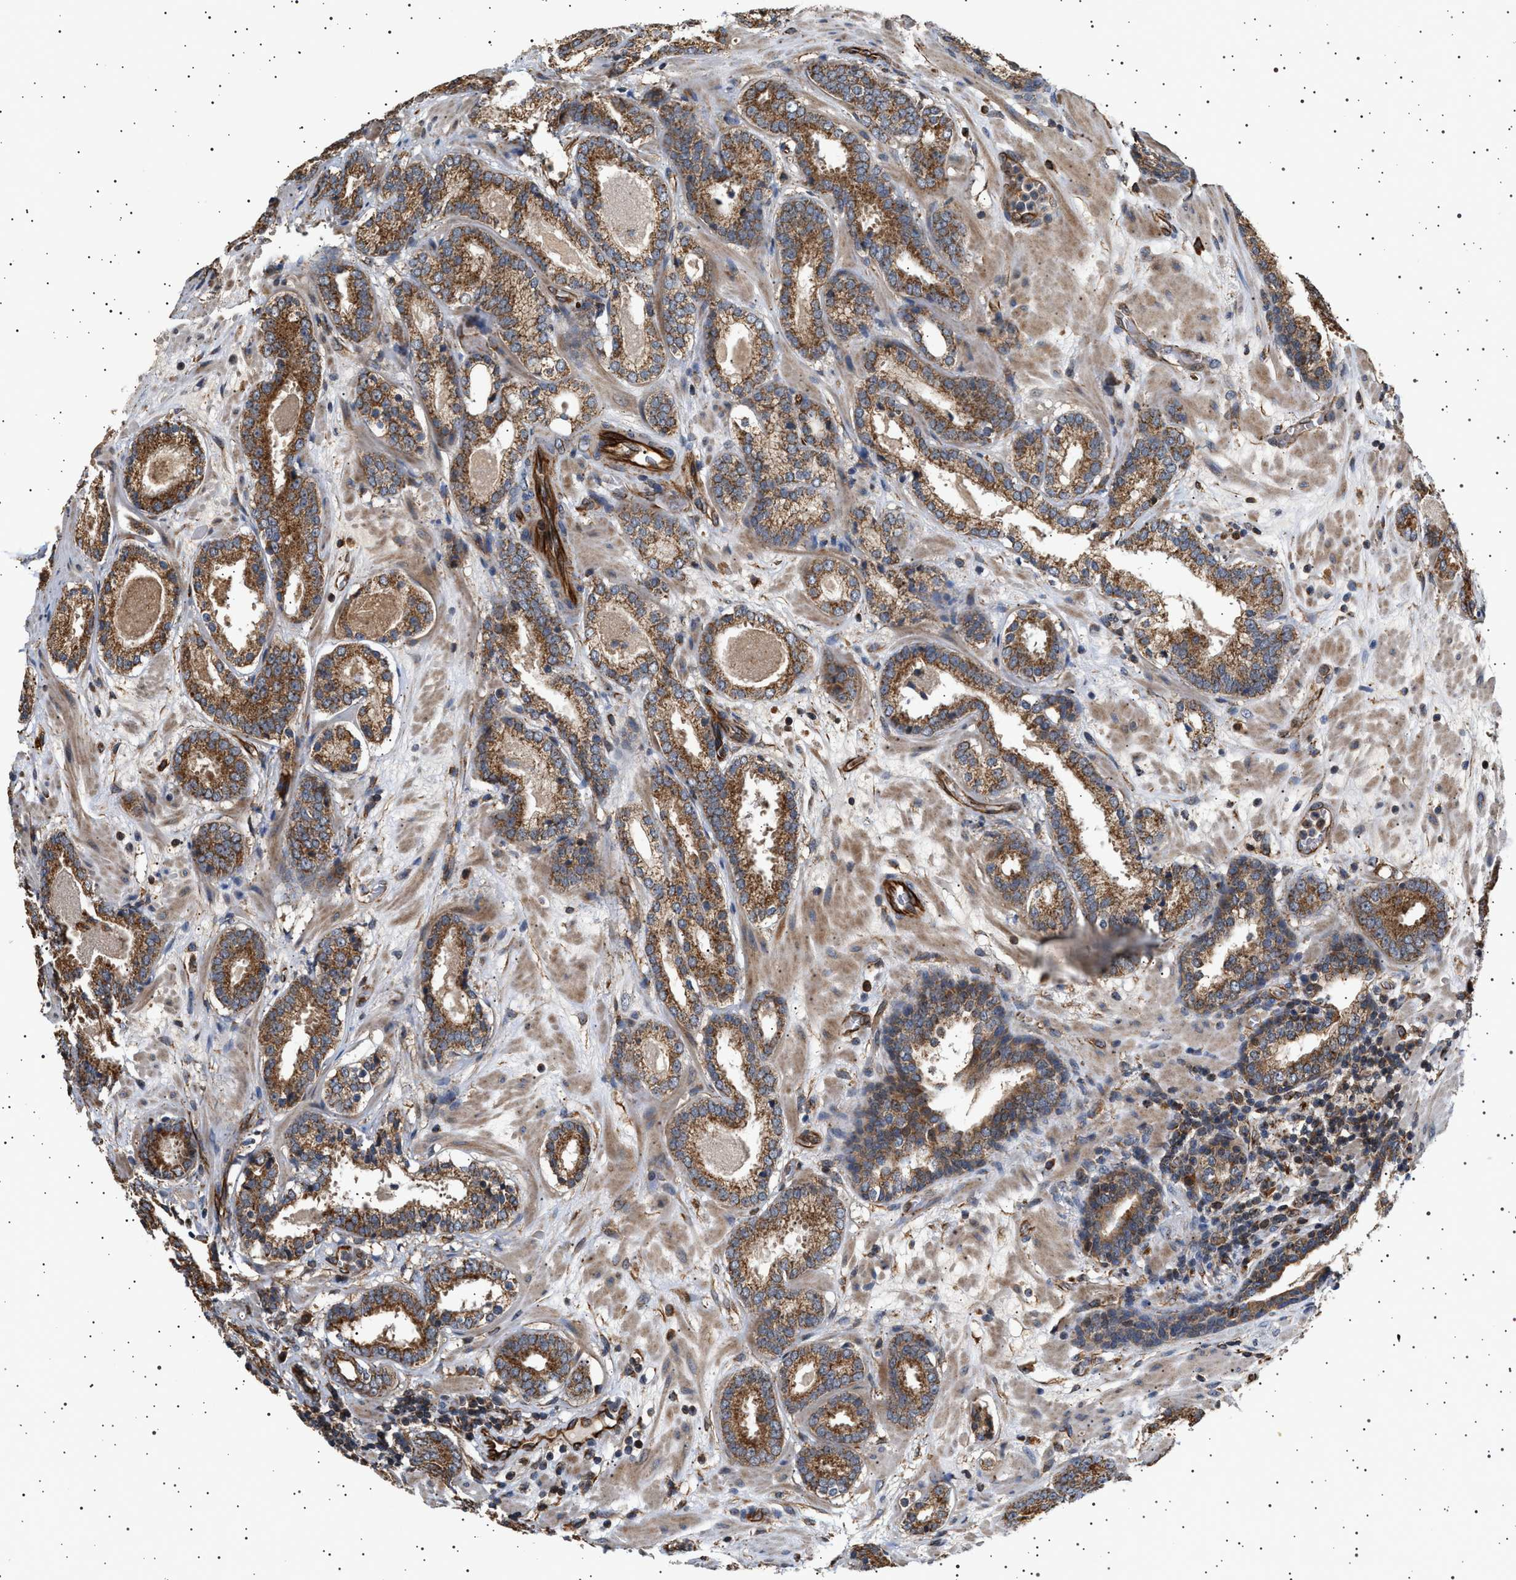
{"staining": {"intensity": "moderate", "quantity": ">75%", "location": "cytoplasmic/membranous"}, "tissue": "prostate cancer", "cell_type": "Tumor cells", "image_type": "cancer", "snomed": [{"axis": "morphology", "description": "Adenocarcinoma, Low grade"}, {"axis": "topography", "description": "Prostate"}], "caption": "The histopathology image demonstrates a brown stain indicating the presence of a protein in the cytoplasmic/membranous of tumor cells in prostate cancer (low-grade adenocarcinoma). (DAB (3,3'-diaminobenzidine) = brown stain, brightfield microscopy at high magnification).", "gene": "TRUB2", "patient": {"sex": "male", "age": 69}}